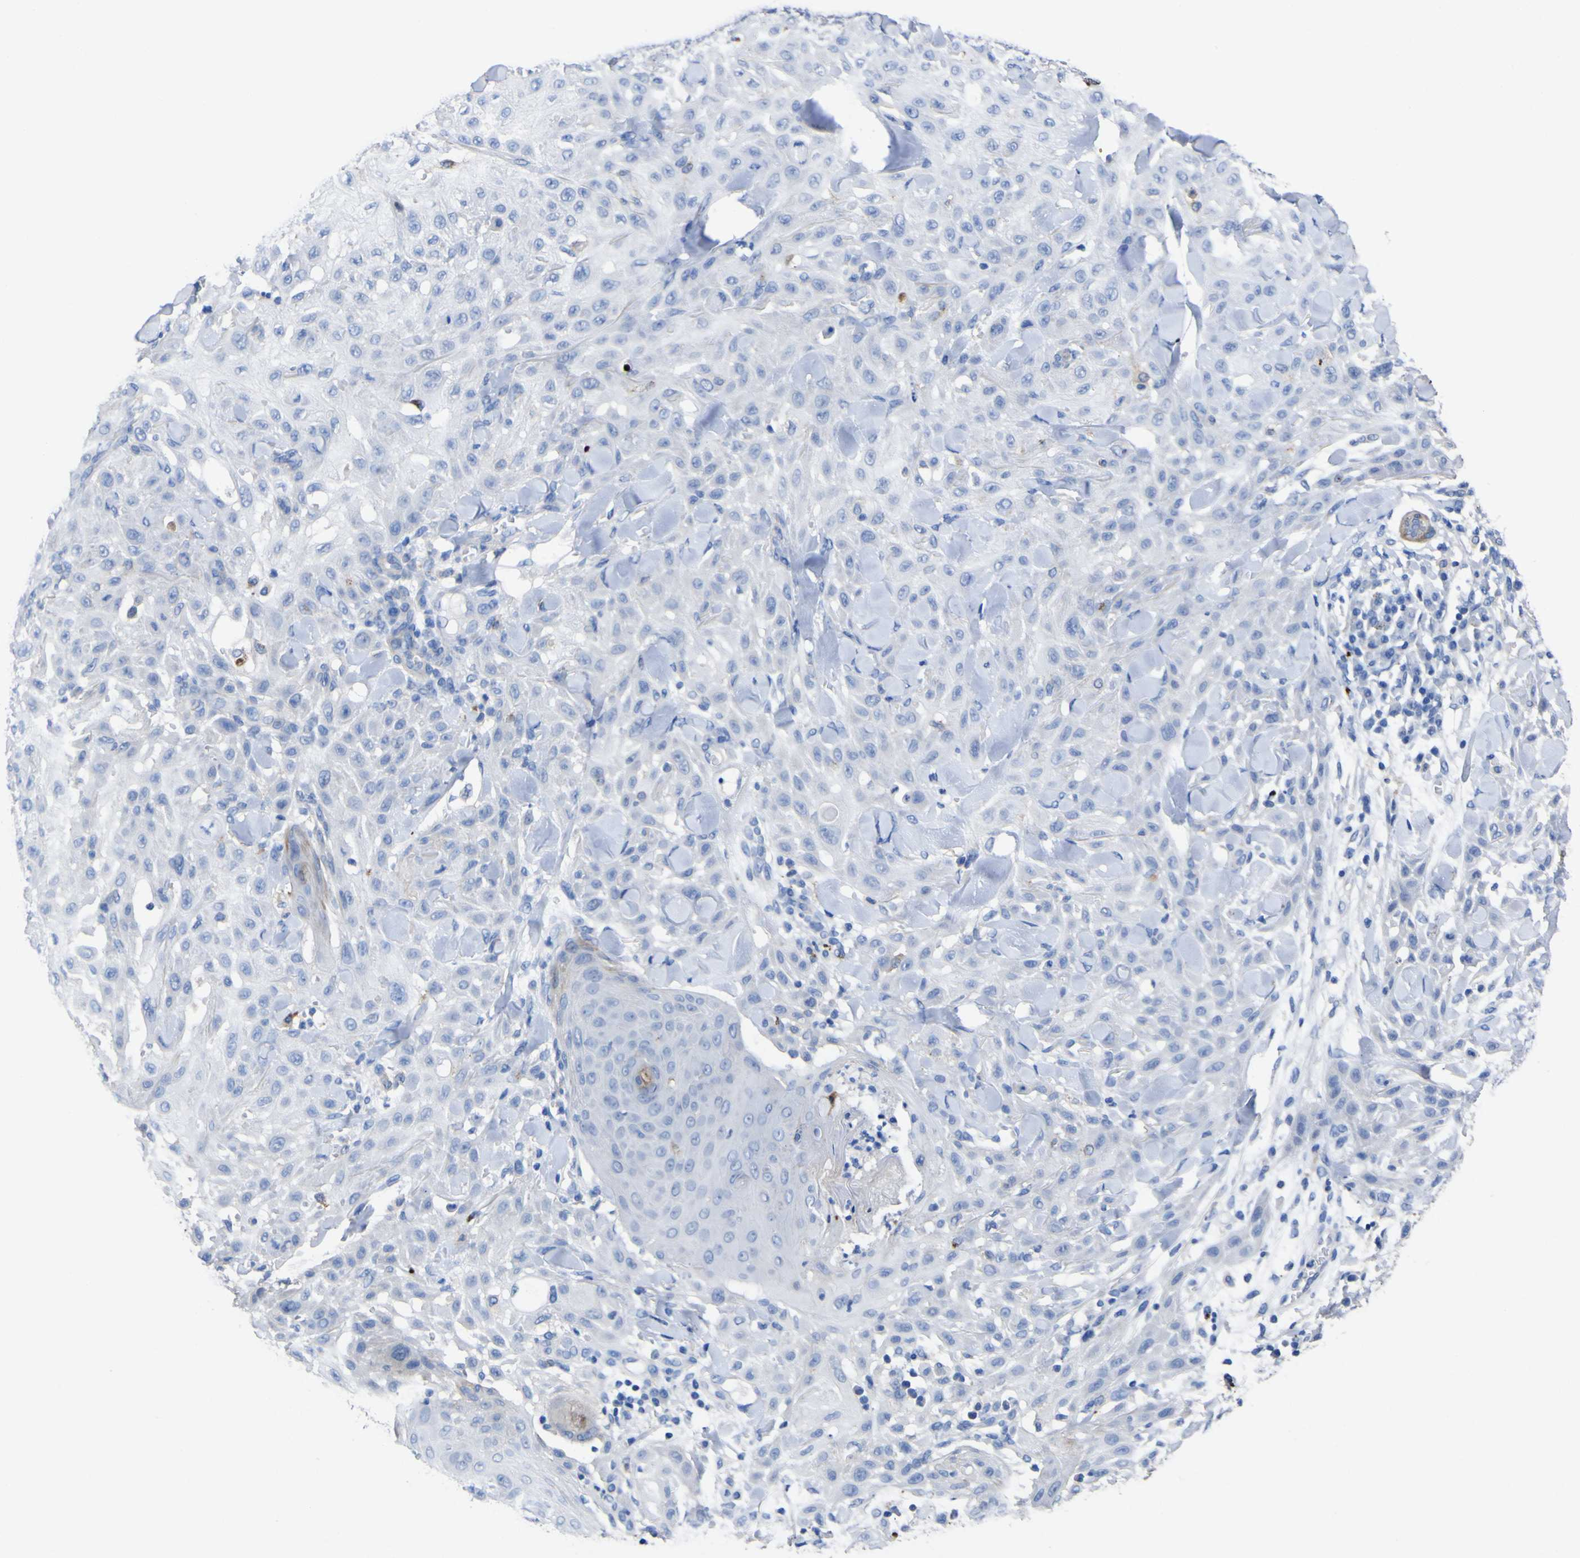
{"staining": {"intensity": "negative", "quantity": "none", "location": "none"}, "tissue": "skin cancer", "cell_type": "Tumor cells", "image_type": "cancer", "snomed": [{"axis": "morphology", "description": "Squamous cell carcinoma, NOS"}, {"axis": "topography", "description": "Skin"}], "caption": "This photomicrograph is of squamous cell carcinoma (skin) stained with immunohistochemistry (IHC) to label a protein in brown with the nuclei are counter-stained blue. There is no staining in tumor cells.", "gene": "AGO4", "patient": {"sex": "male", "age": 24}}